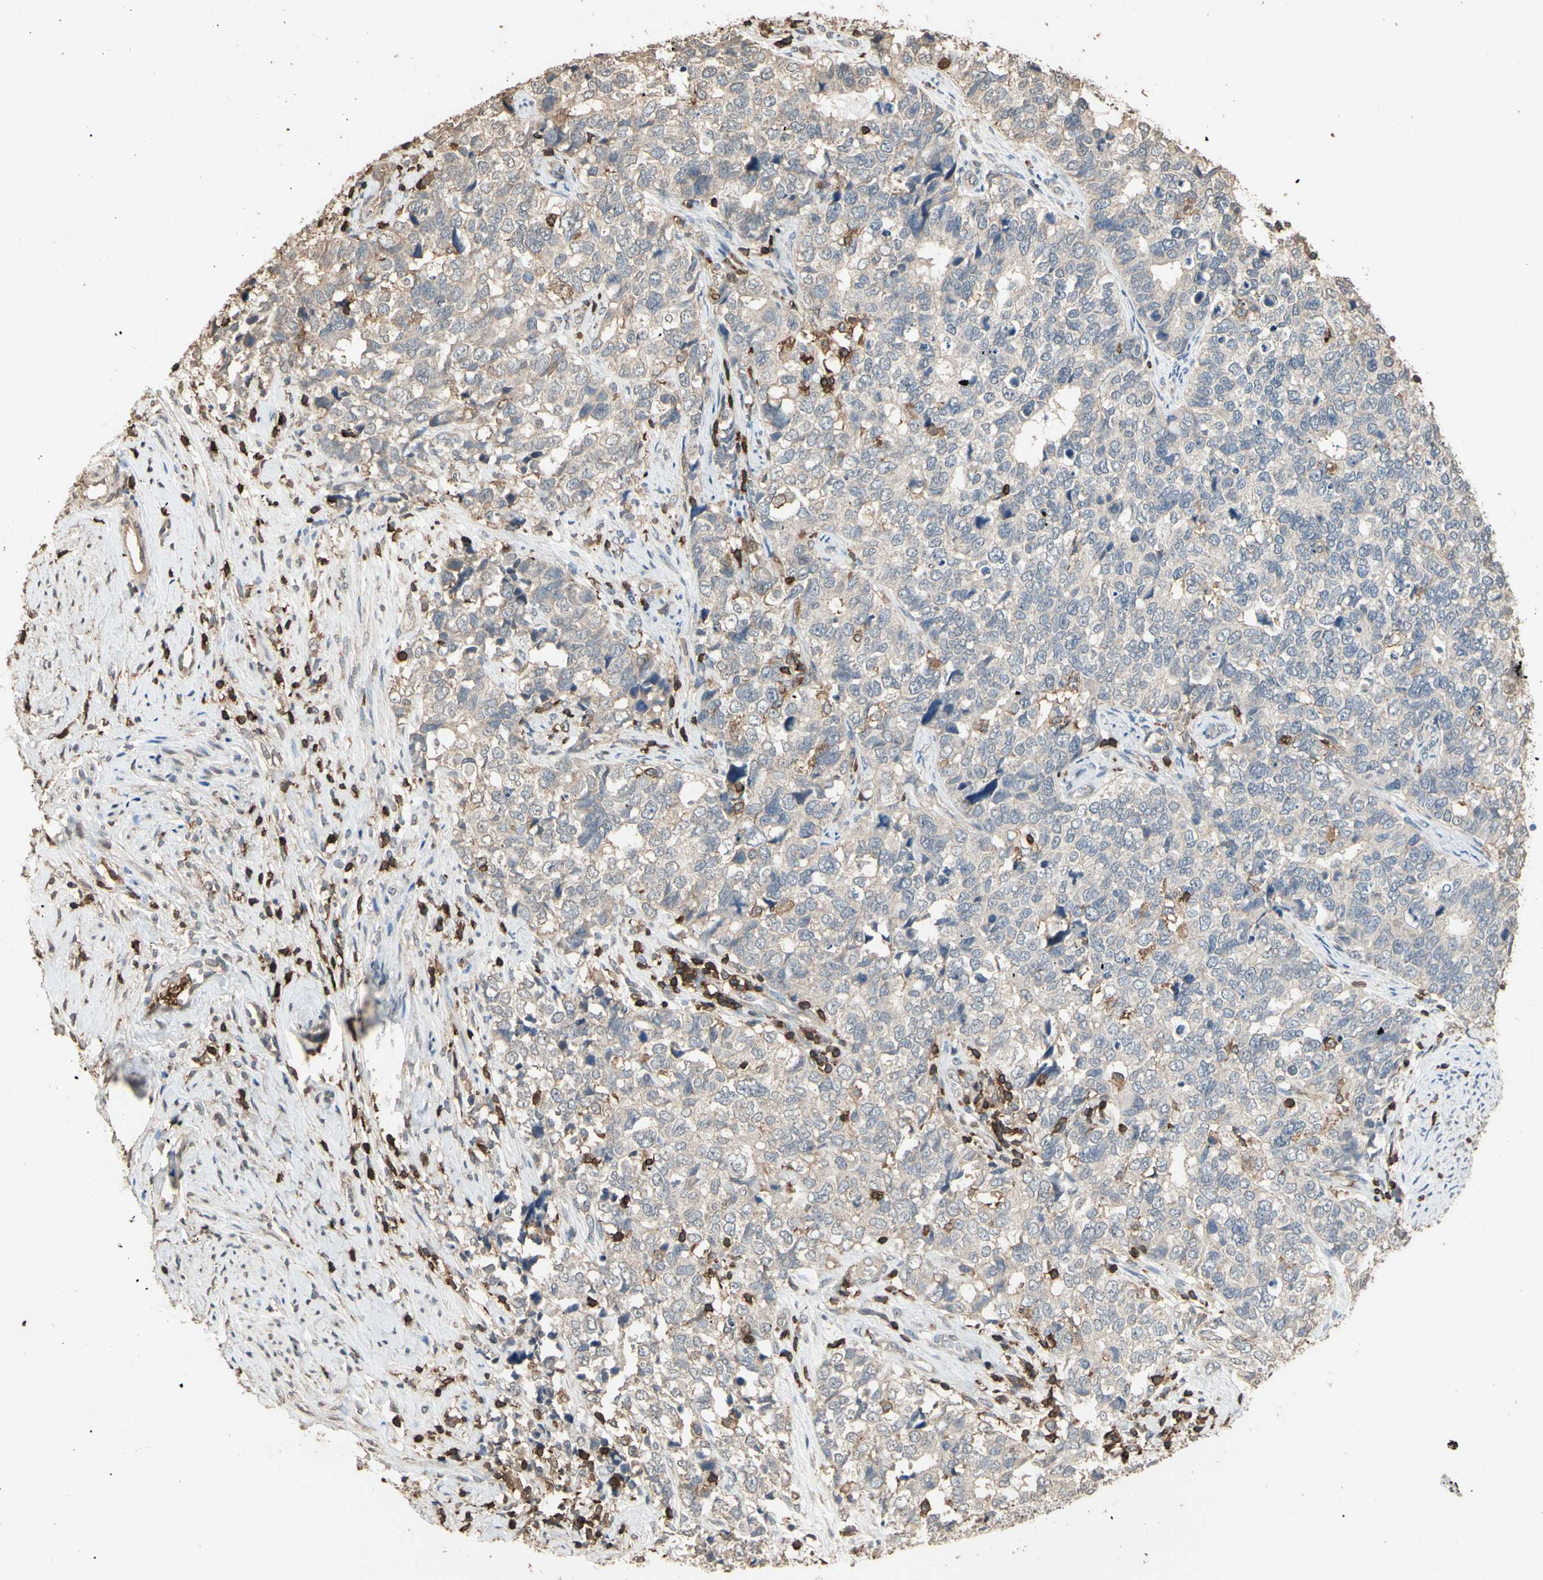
{"staining": {"intensity": "weak", "quantity": "<25%", "location": "cytoplasmic/membranous"}, "tissue": "cervical cancer", "cell_type": "Tumor cells", "image_type": "cancer", "snomed": [{"axis": "morphology", "description": "Squamous cell carcinoma, NOS"}, {"axis": "topography", "description": "Cervix"}], "caption": "The micrograph demonstrates no significant staining in tumor cells of cervical cancer (squamous cell carcinoma). (Brightfield microscopy of DAB (3,3'-diaminobenzidine) immunohistochemistry (IHC) at high magnification).", "gene": "MAP3K10", "patient": {"sex": "female", "age": 63}}